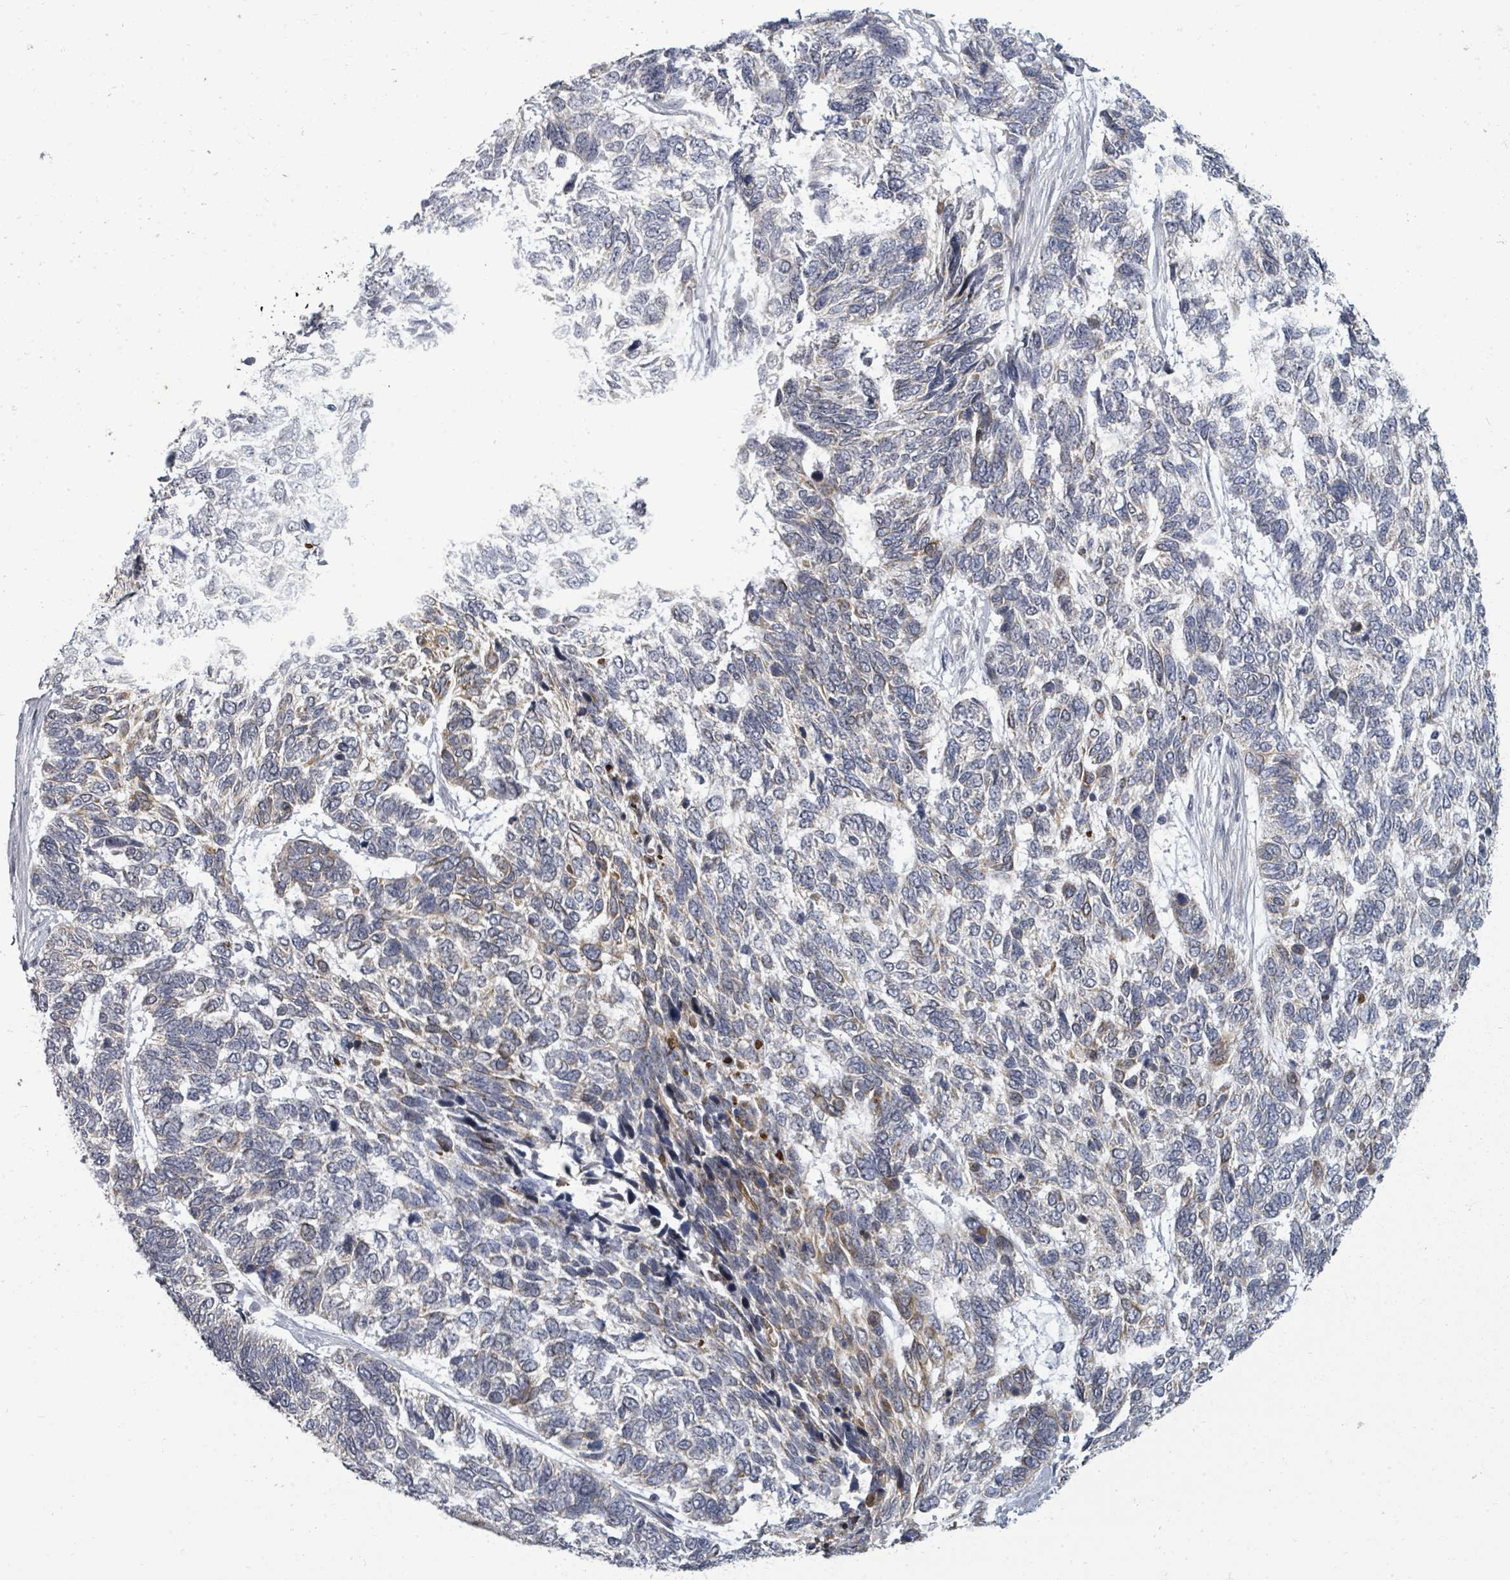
{"staining": {"intensity": "weak", "quantity": "<25%", "location": "cytoplasmic/membranous"}, "tissue": "skin cancer", "cell_type": "Tumor cells", "image_type": "cancer", "snomed": [{"axis": "morphology", "description": "Basal cell carcinoma"}, {"axis": "topography", "description": "Skin"}], "caption": "Skin cancer was stained to show a protein in brown. There is no significant positivity in tumor cells. Brightfield microscopy of IHC stained with DAB (brown) and hematoxylin (blue), captured at high magnification.", "gene": "PTPN20", "patient": {"sex": "female", "age": 65}}